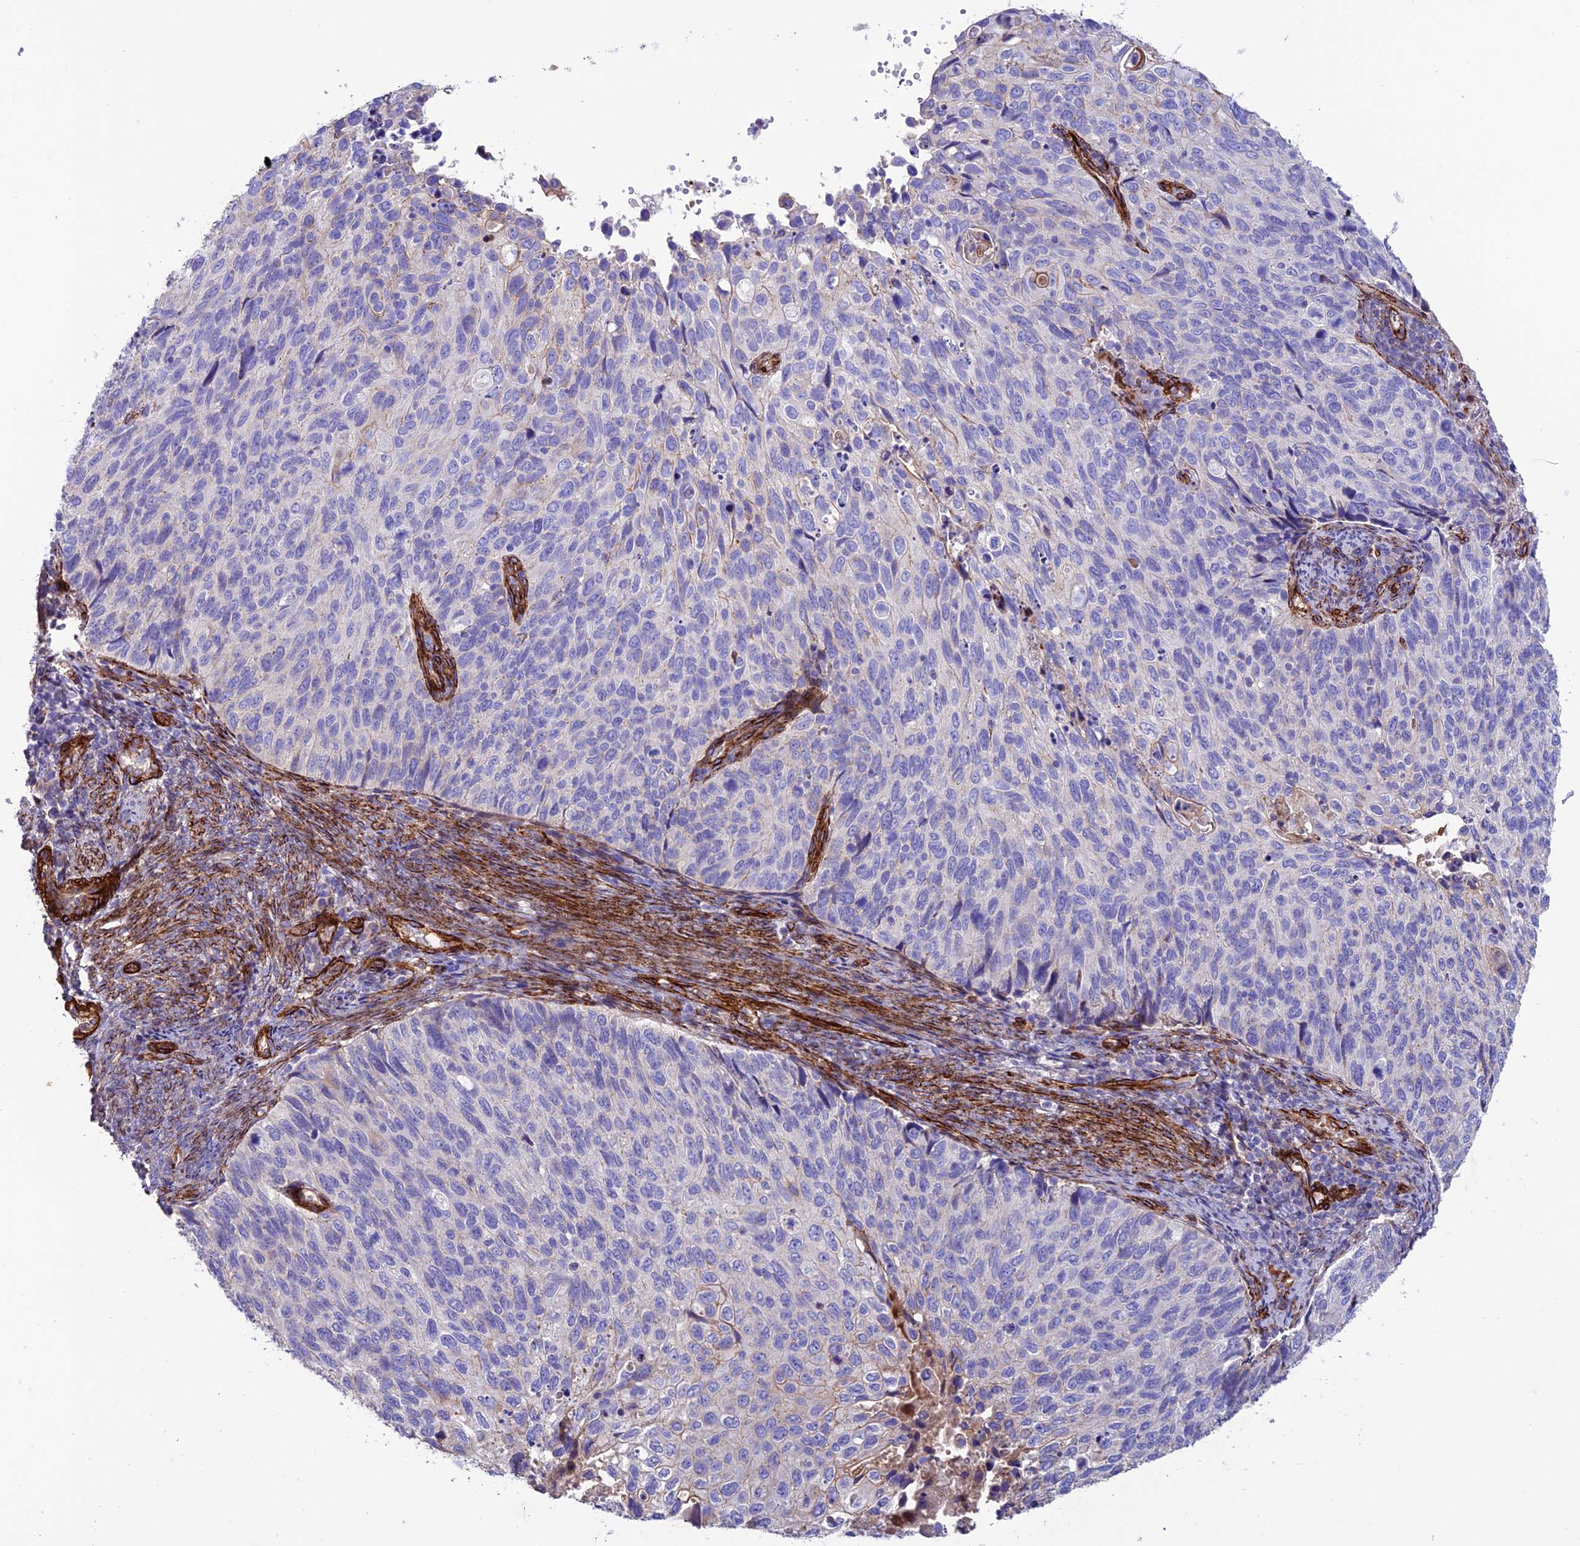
{"staining": {"intensity": "negative", "quantity": "none", "location": "none"}, "tissue": "cervical cancer", "cell_type": "Tumor cells", "image_type": "cancer", "snomed": [{"axis": "morphology", "description": "Squamous cell carcinoma, NOS"}, {"axis": "topography", "description": "Cervix"}], "caption": "Tumor cells show no significant staining in cervical cancer (squamous cell carcinoma).", "gene": "REX1BD", "patient": {"sex": "female", "age": 70}}